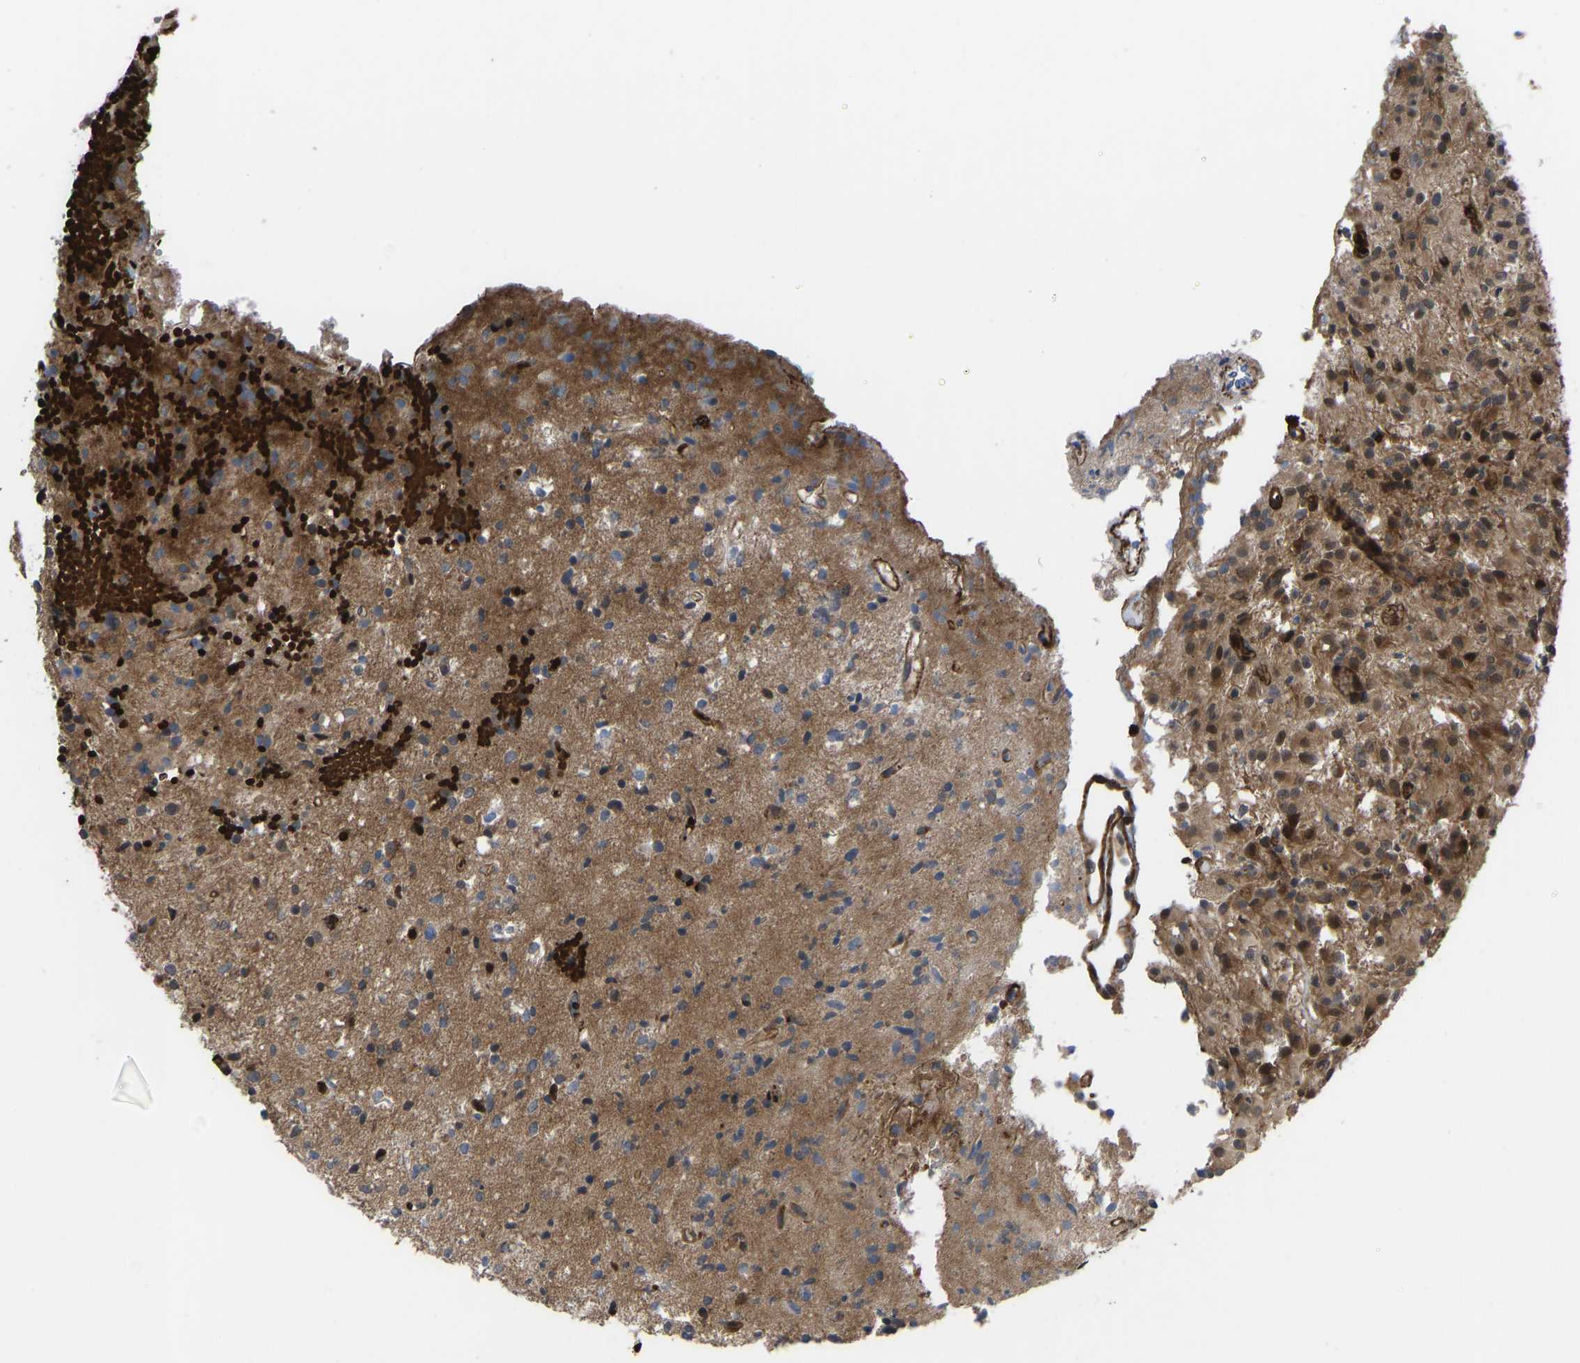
{"staining": {"intensity": "moderate", "quantity": ">75%", "location": "cytoplasmic/membranous,nuclear"}, "tissue": "glioma", "cell_type": "Tumor cells", "image_type": "cancer", "snomed": [{"axis": "morphology", "description": "Glioma, malignant, High grade"}, {"axis": "topography", "description": "Brain"}], "caption": "Glioma stained with a brown dye shows moderate cytoplasmic/membranous and nuclear positive staining in about >75% of tumor cells.", "gene": "CYP7B1", "patient": {"sex": "female", "age": 59}}